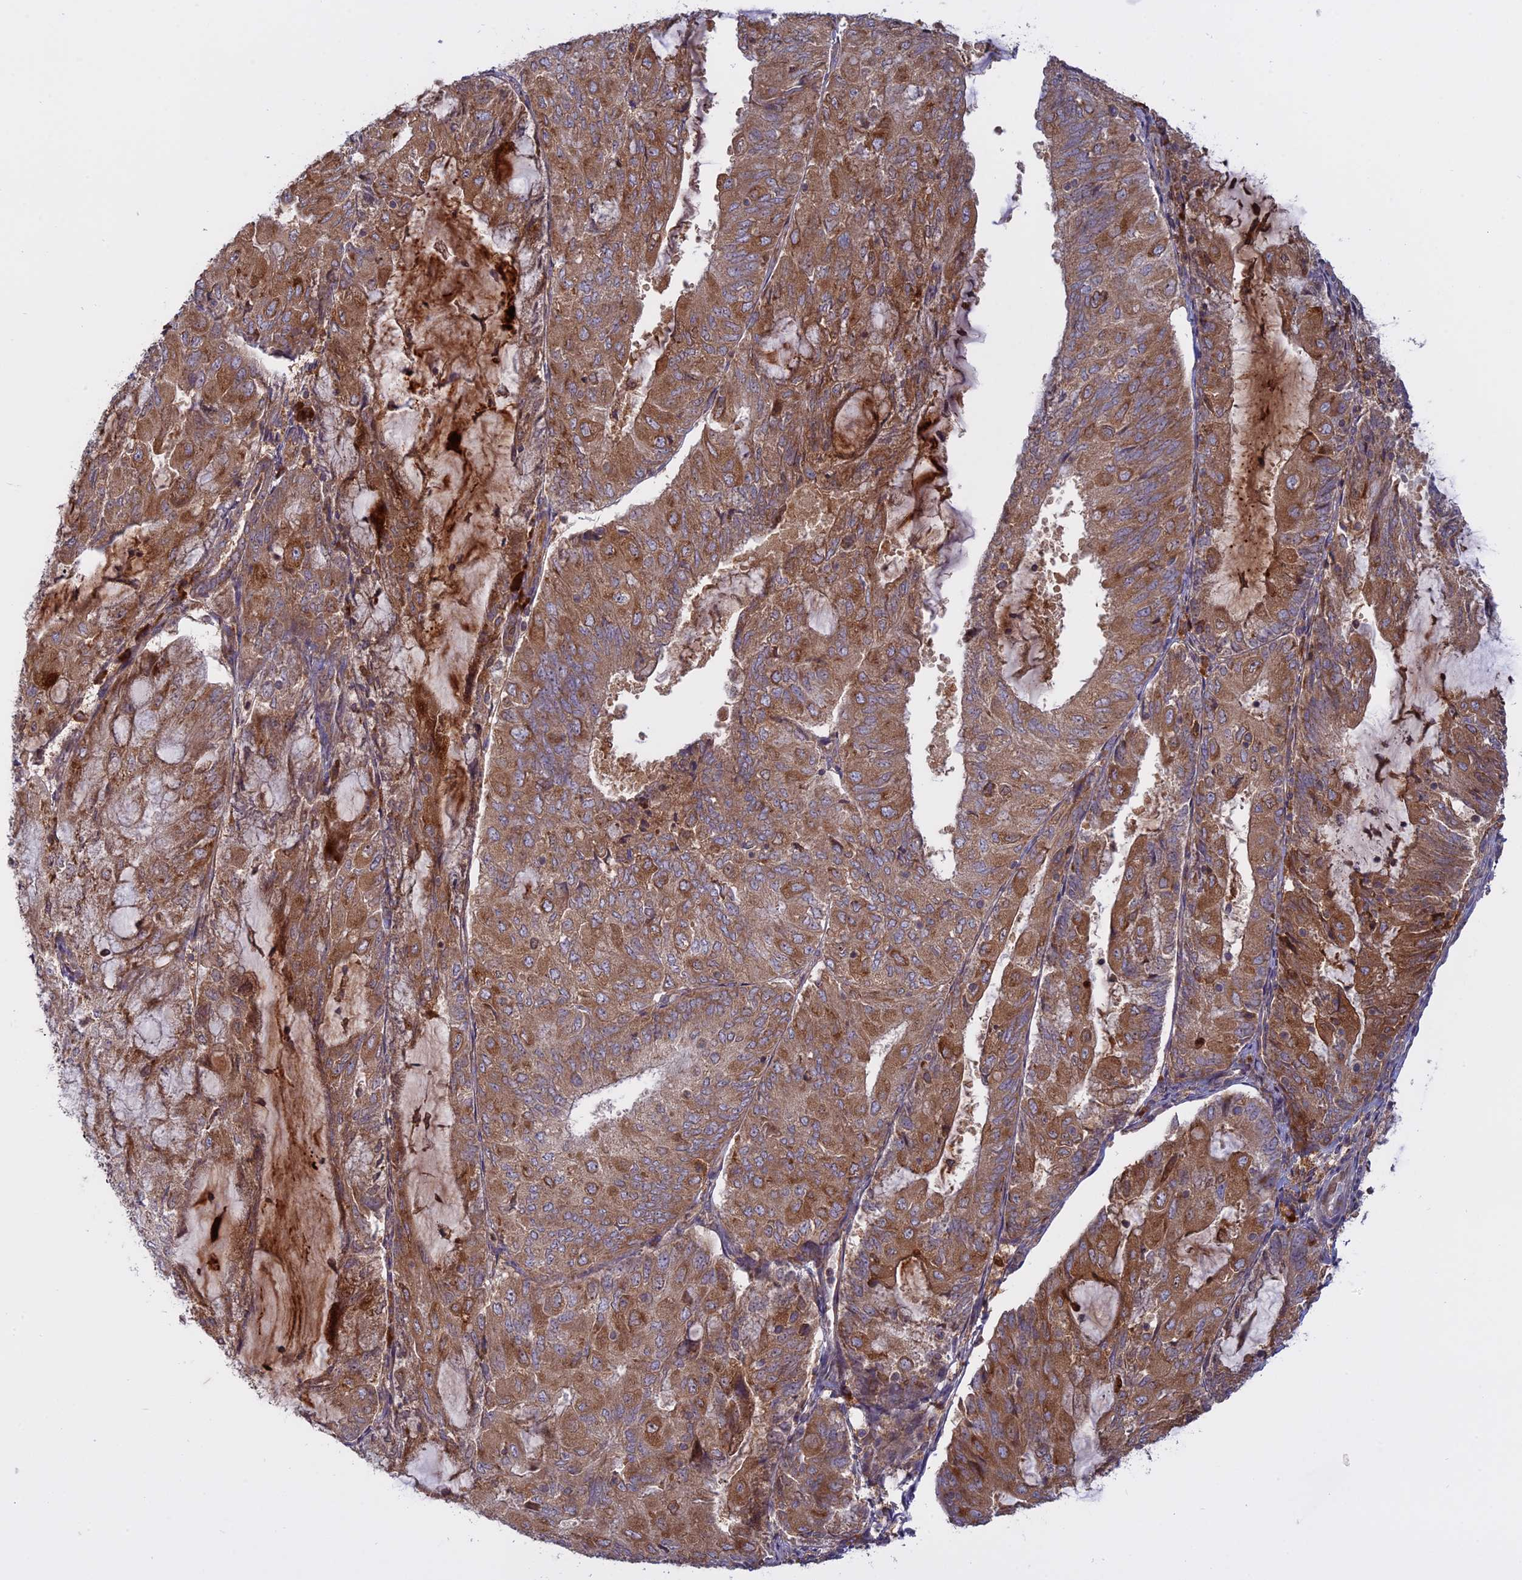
{"staining": {"intensity": "moderate", "quantity": ">75%", "location": "cytoplasmic/membranous"}, "tissue": "endometrial cancer", "cell_type": "Tumor cells", "image_type": "cancer", "snomed": [{"axis": "morphology", "description": "Adenocarcinoma, NOS"}, {"axis": "topography", "description": "Endometrium"}], "caption": "Adenocarcinoma (endometrial) tissue demonstrates moderate cytoplasmic/membranous expression in about >75% of tumor cells, visualized by immunohistochemistry.", "gene": "TMEM208", "patient": {"sex": "female", "age": 81}}